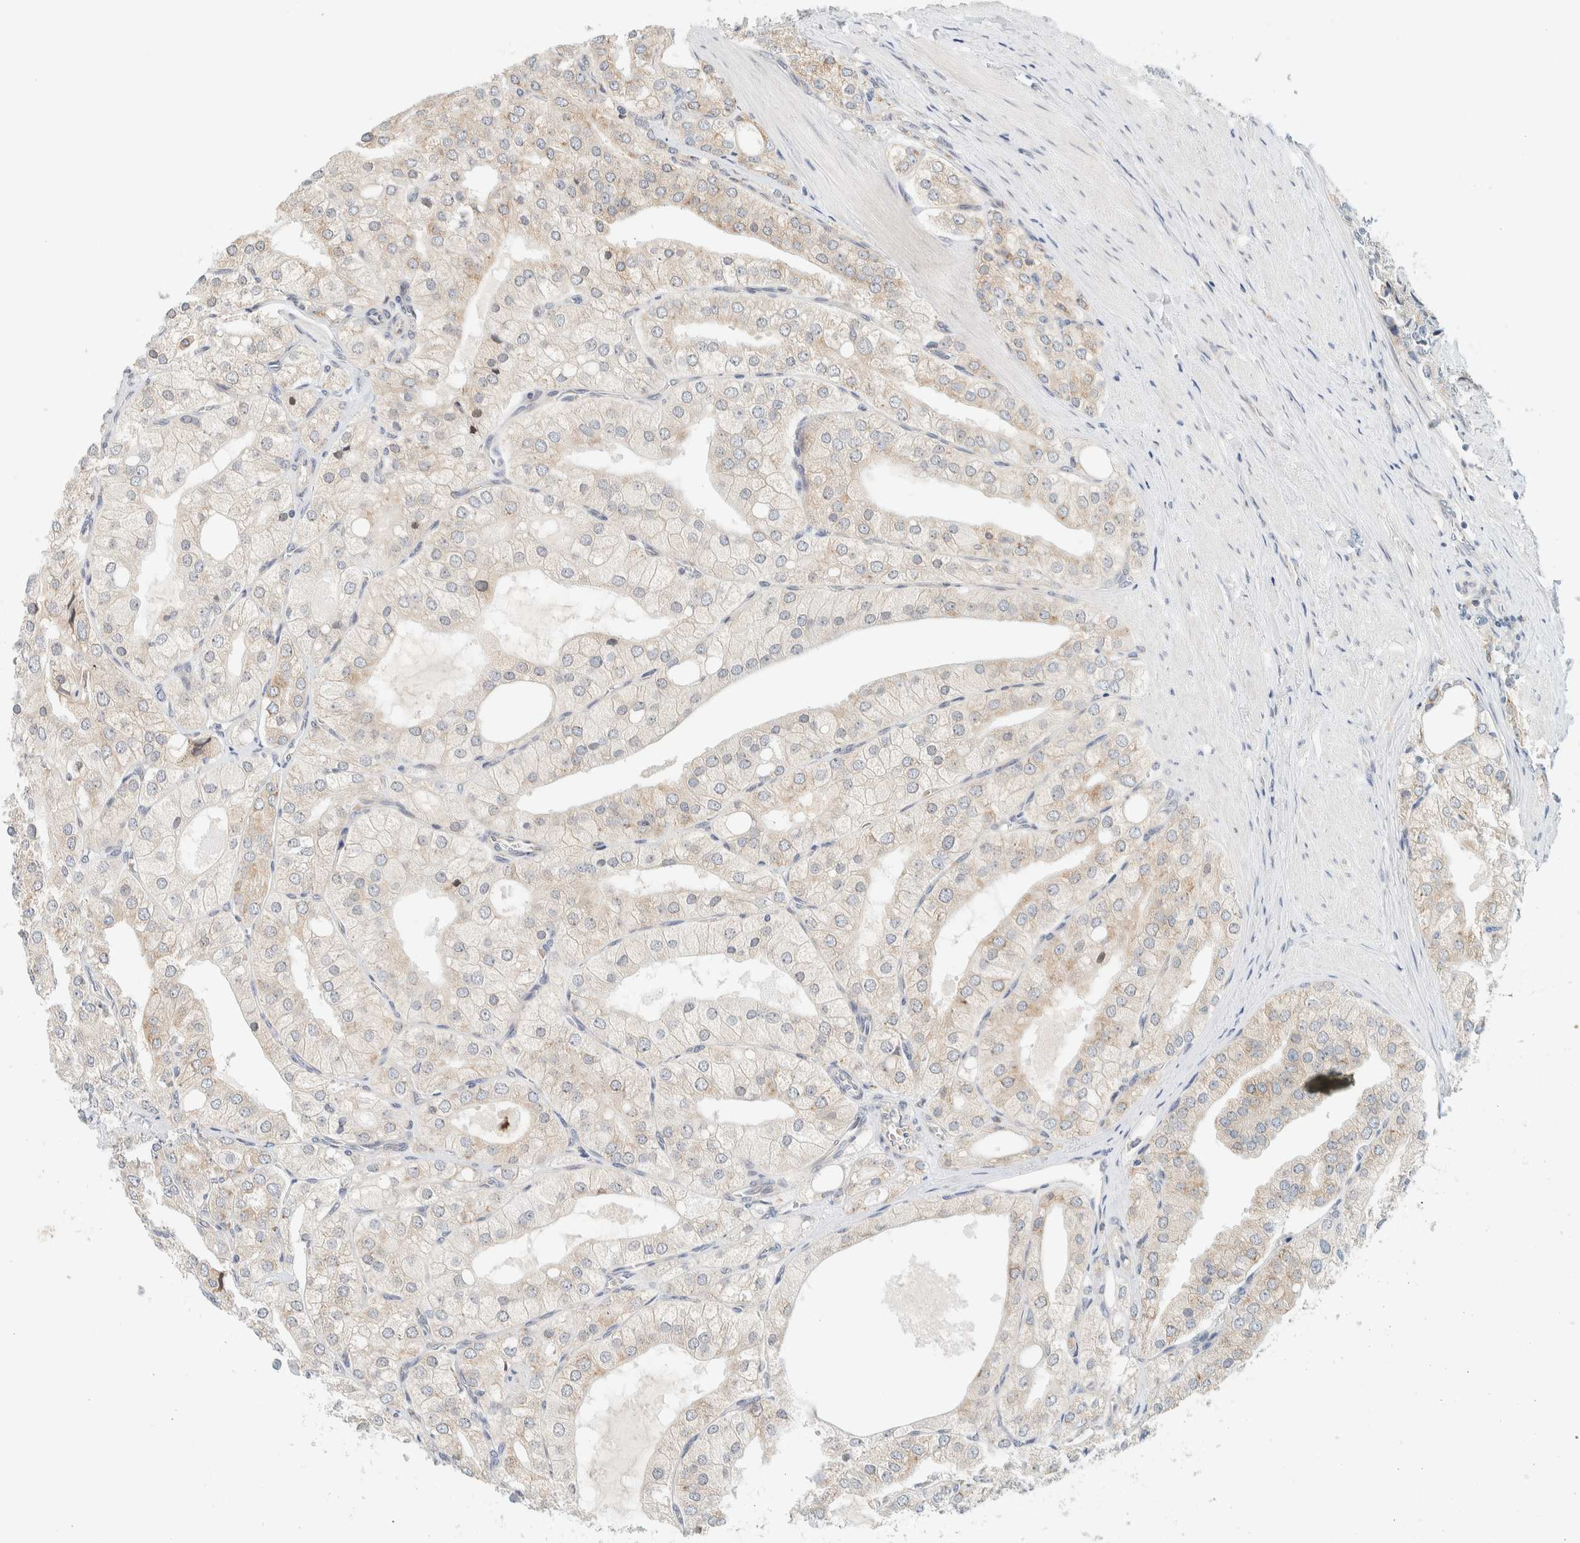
{"staining": {"intensity": "negative", "quantity": "none", "location": "none"}, "tissue": "prostate cancer", "cell_type": "Tumor cells", "image_type": "cancer", "snomed": [{"axis": "morphology", "description": "Adenocarcinoma, High grade"}, {"axis": "topography", "description": "Prostate"}], "caption": "The micrograph displays no significant staining in tumor cells of prostate cancer (adenocarcinoma (high-grade)).", "gene": "SUMF2", "patient": {"sex": "male", "age": 50}}